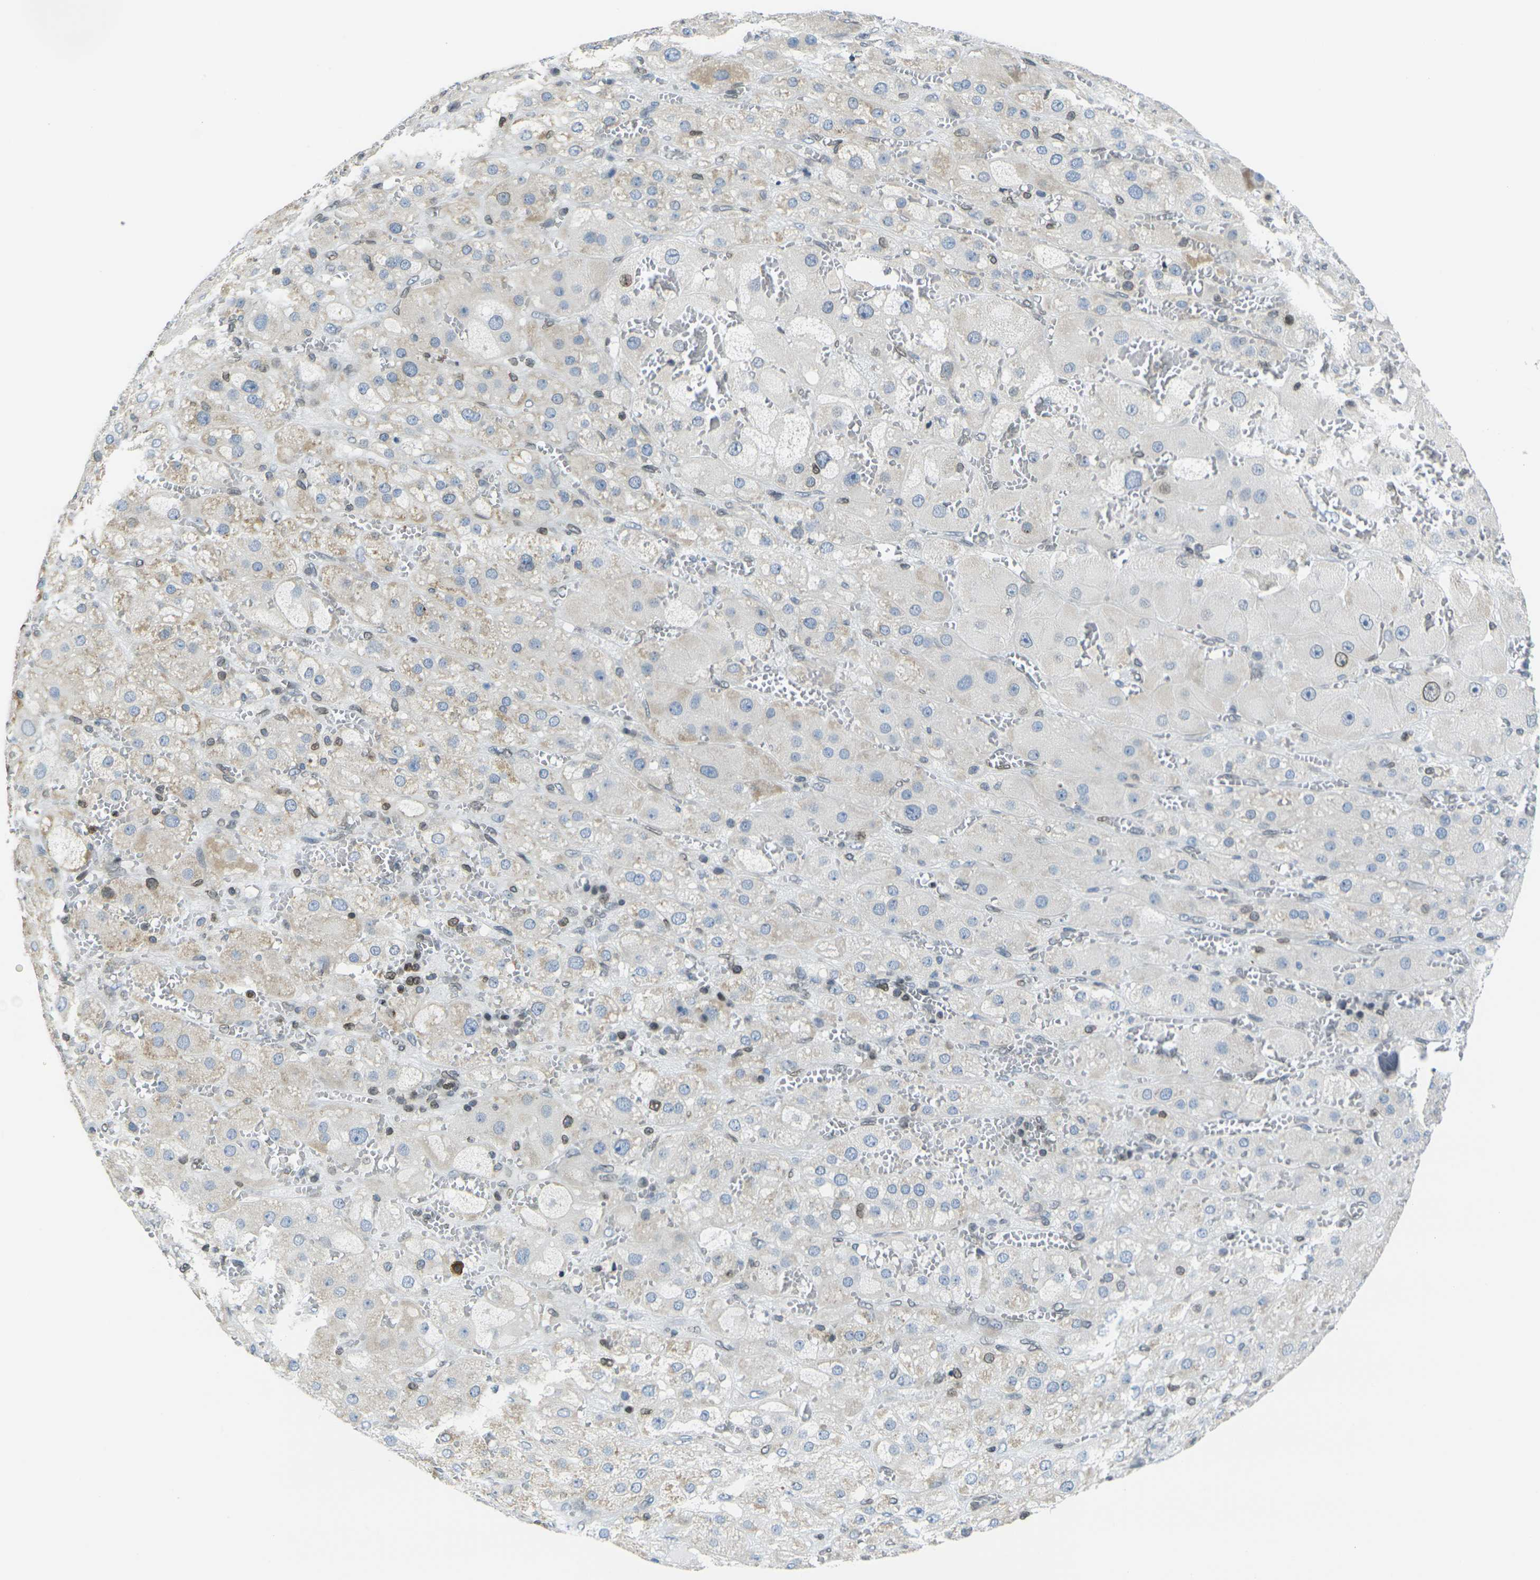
{"staining": {"intensity": "moderate", "quantity": "25%-75%", "location": "cytoplasmic/membranous,nuclear"}, "tissue": "adrenal gland", "cell_type": "Glandular cells", "image_type": "normal", "snomed": [{"axis": "morphology", "description": "Normal tissue, NOS"}, {"axis": "topography", "description": "Adrenal gland"}], "caption": "Moderate cytoplasmic/membranous,nuclear staining is present in about 25%-75% of glandular cells in unremarkable adrenal gland.", "gene": "BRDT", "patient": {"sex": "female", "age": 47}}